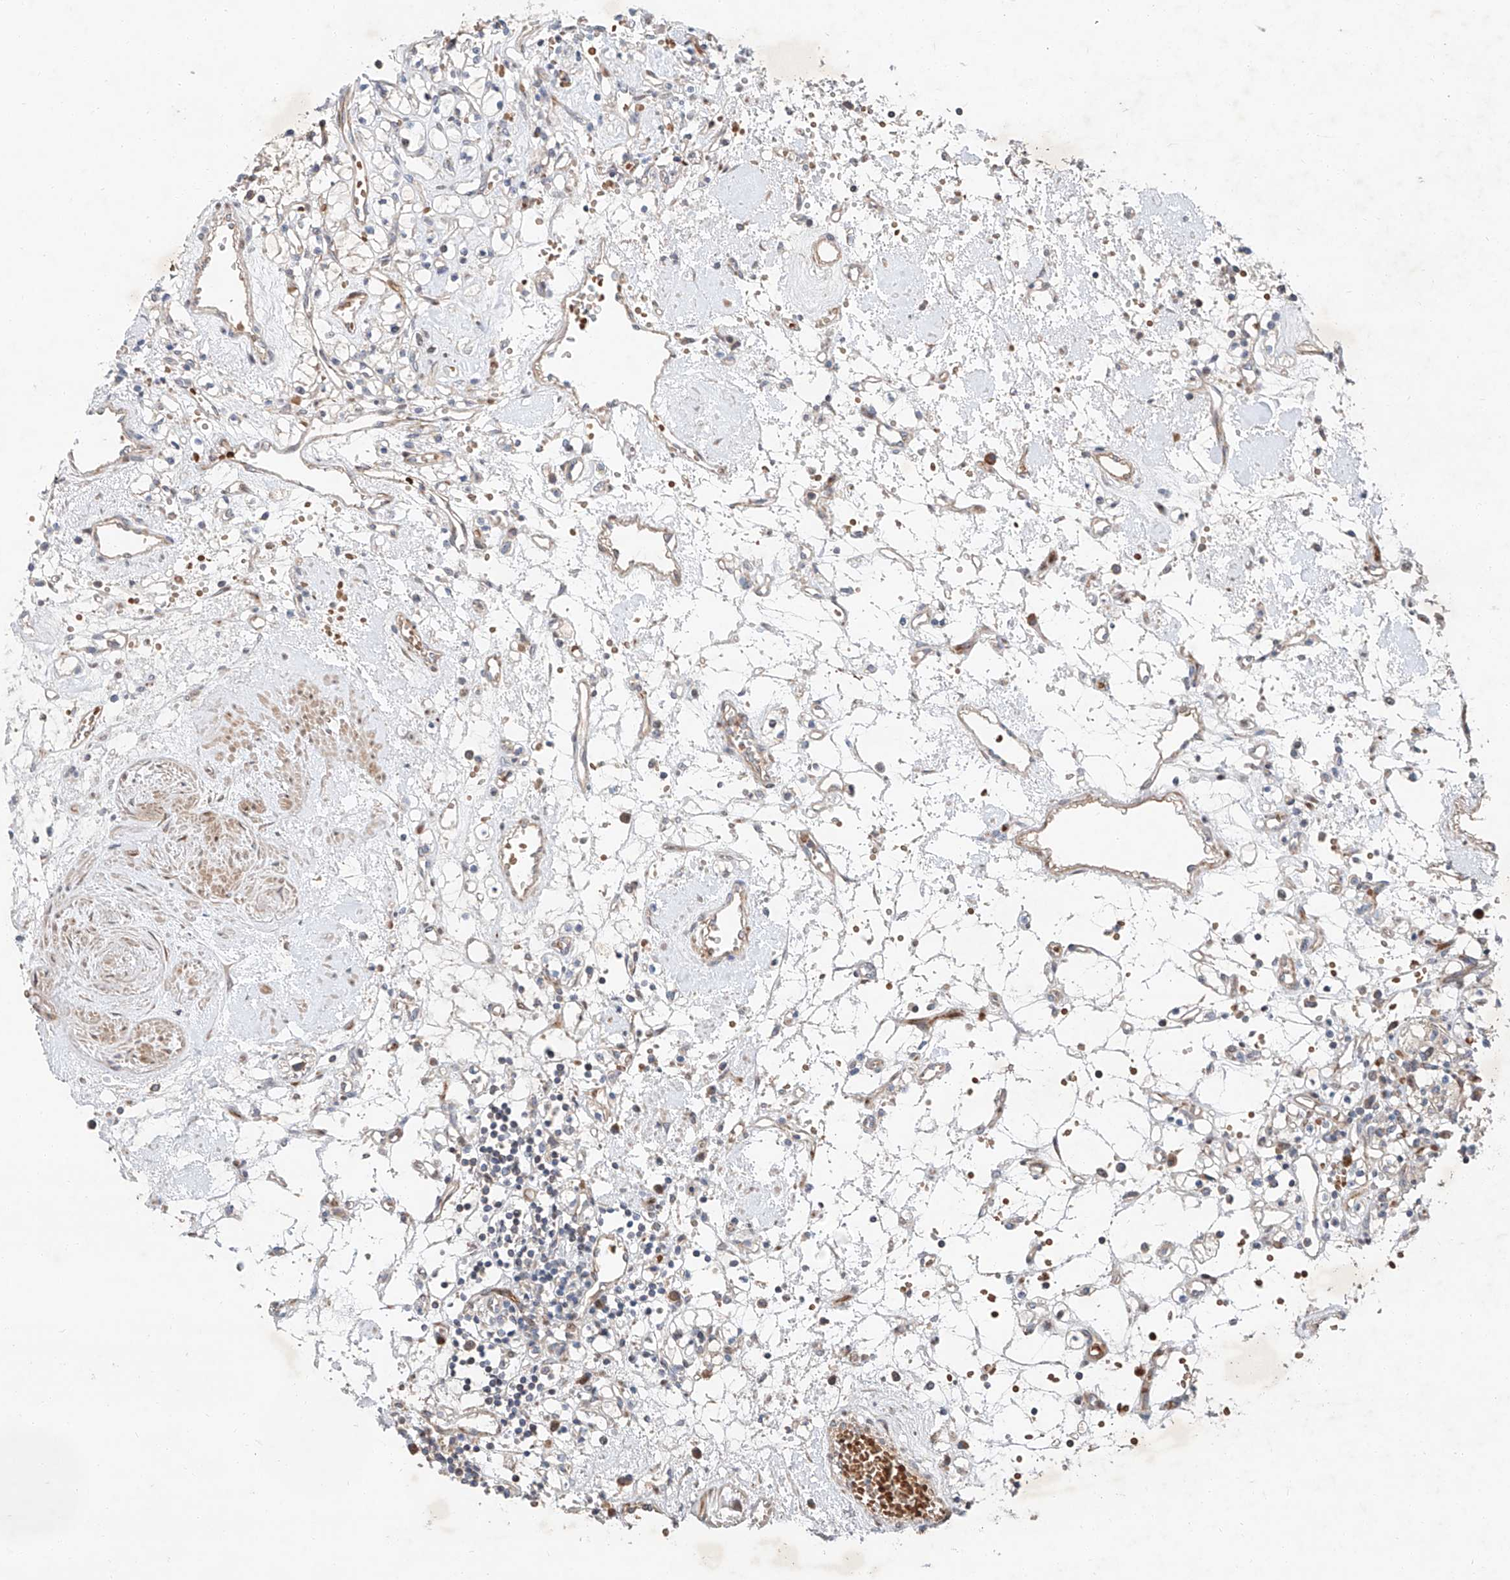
{"staining": {"intensity": "negative", "quantity": "none", "location": "none"}, "tissue": "renal cancer", "cell_type": "Tumor cells", "image_type": "cancer", "snomed": [{"axis": "morphology", "description": "Adenocarcinoma, NOS"}, {"axis": "topography", "description": "Kidney"}], "caption": "Renal cancer was stained to show a protein in brown. There is no significant staining in tumor cells.", "gene": "USF3", "patient": {"sex": "female", "age": 59}}